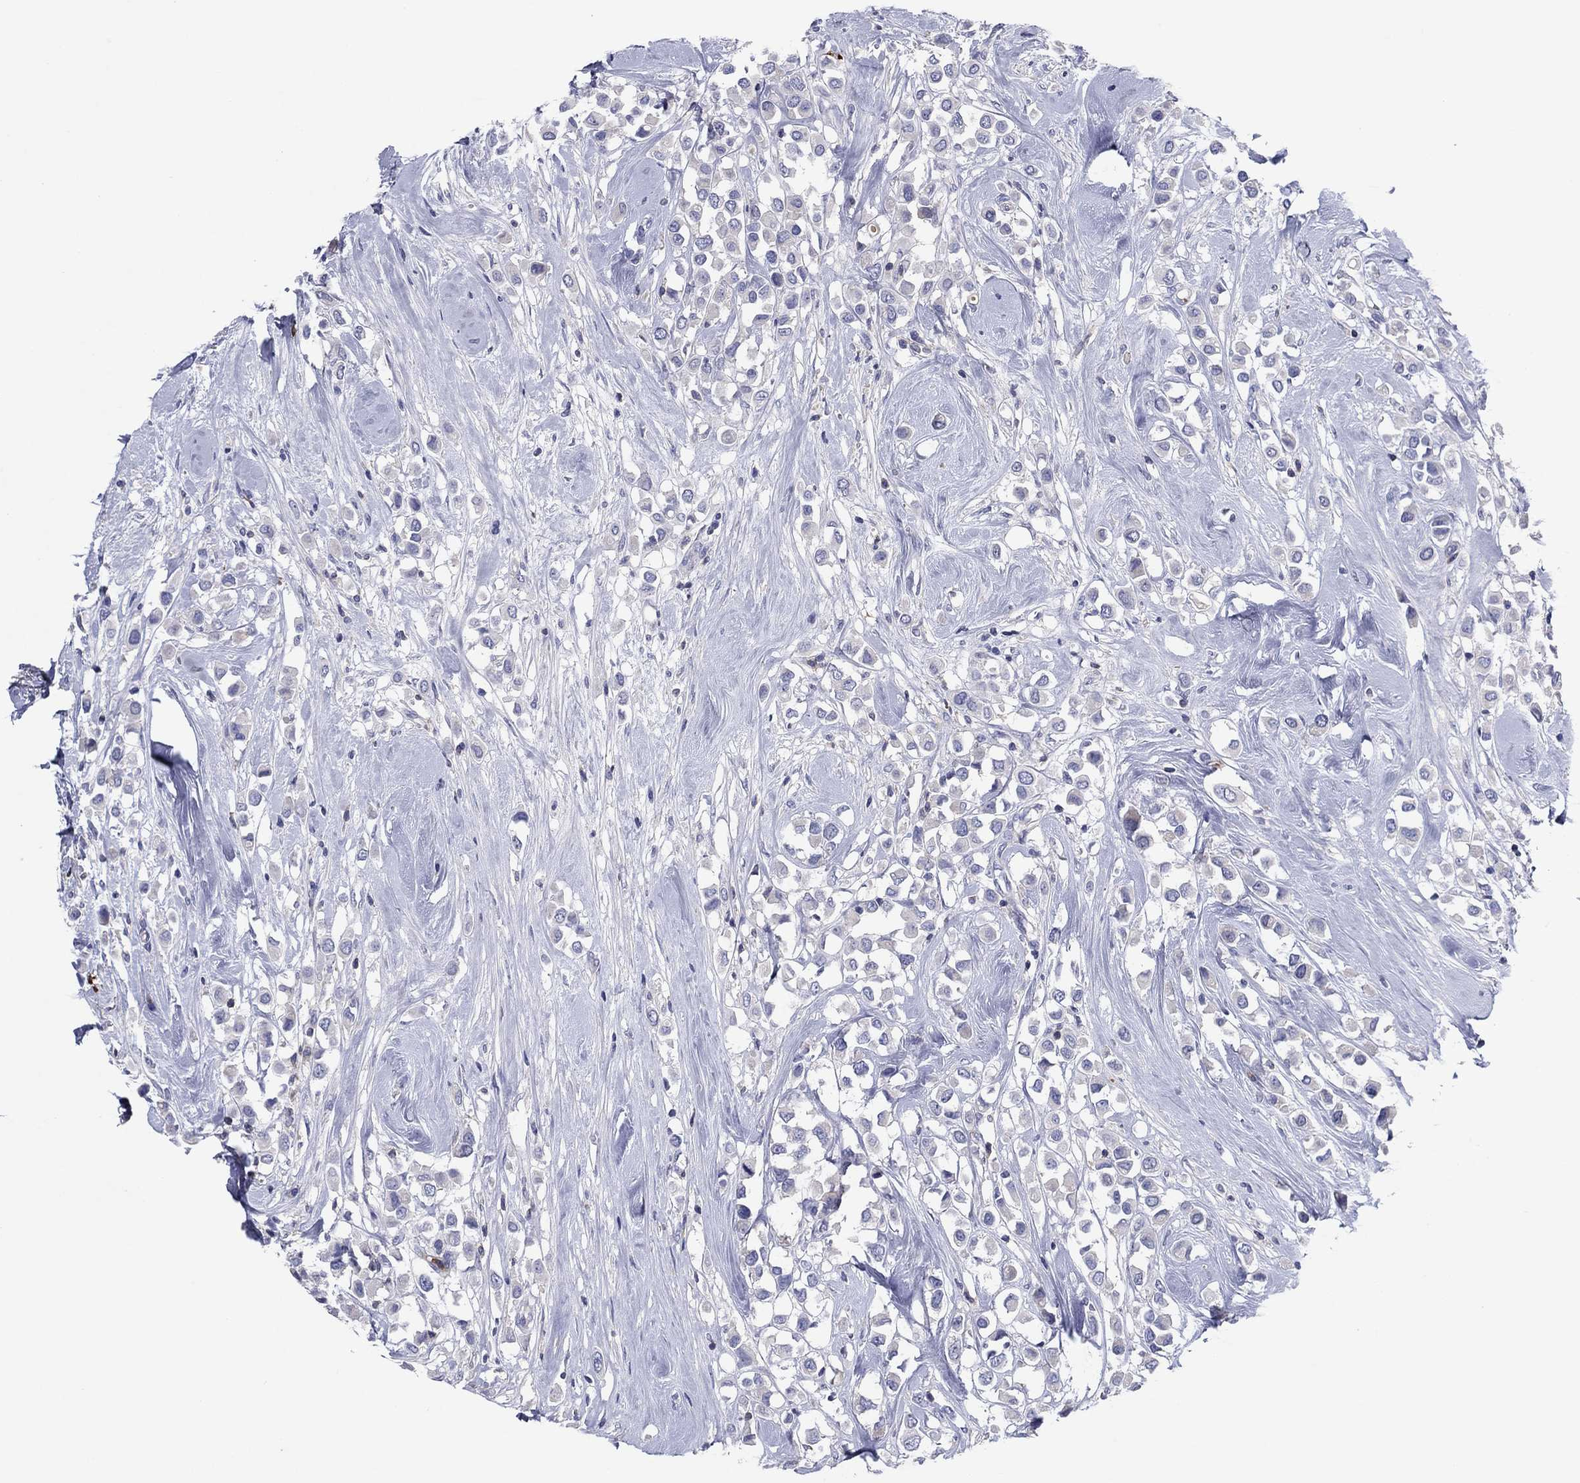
{"staining": {"intensity": "negative", "quantity": "none", "location": "none"}, "tissue": "breast cancer", "cell_type": "Tumor cells", "image_type": "cancer", "snomed": [{"axis": "morphology", "description": "Duct carcinoma"}, {"axis": "topography", "description": "Breast"}], "caption": "DAB (3,3'-diaminobenzidine) immunohistochemical staining of human breast cancer exhibits no significant positivity in tumor cells.", "gene": "PVR", "patient": {"sex": "female", "age": 61}}